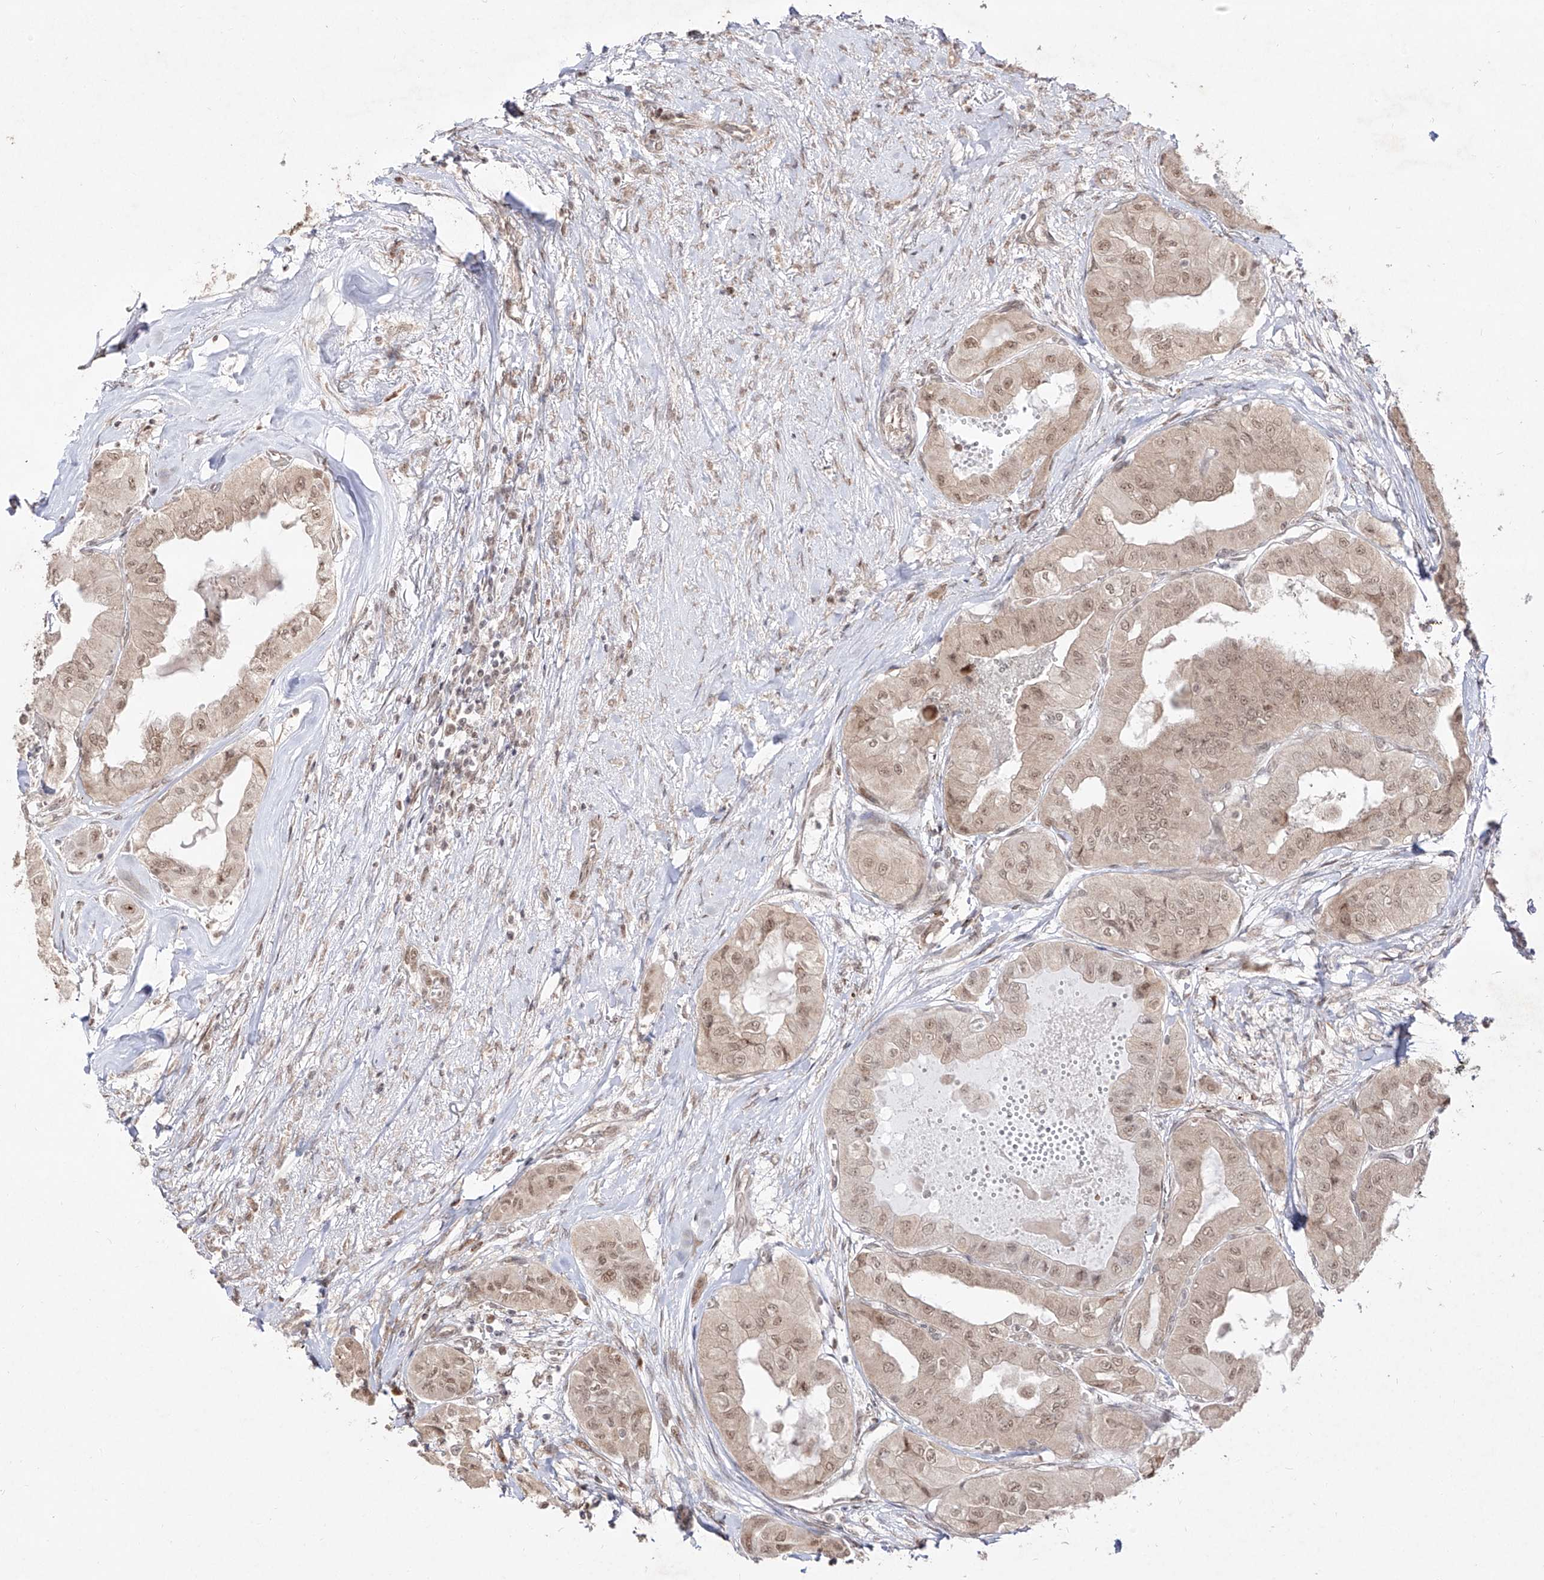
{"staining": {"intensity": "weak", "quantity": ">75%", "location": "cytoplasmic/membranous,nuclear"}, "tissue": "thyroid cancer", "cell_type": "Tumor cells", "image_type": "cancer", "snomed": [{"axis": "morphology", "description": "Papillary adenocarcinoma, NOS"}, {"axis": "topography", "description": "Thyroid gland"}], "caption": "Immunohistochemistry photomicrograph of papillary adenocarcinoma (thyroid) stained for a protein (brown), which exhibits low levels of weak cytoplasmic/membranous and nuclear expression in approximately >75% of tumor cells.", "gene": "SNRNP27", "patient": {"sex": "female", "age": 59}}